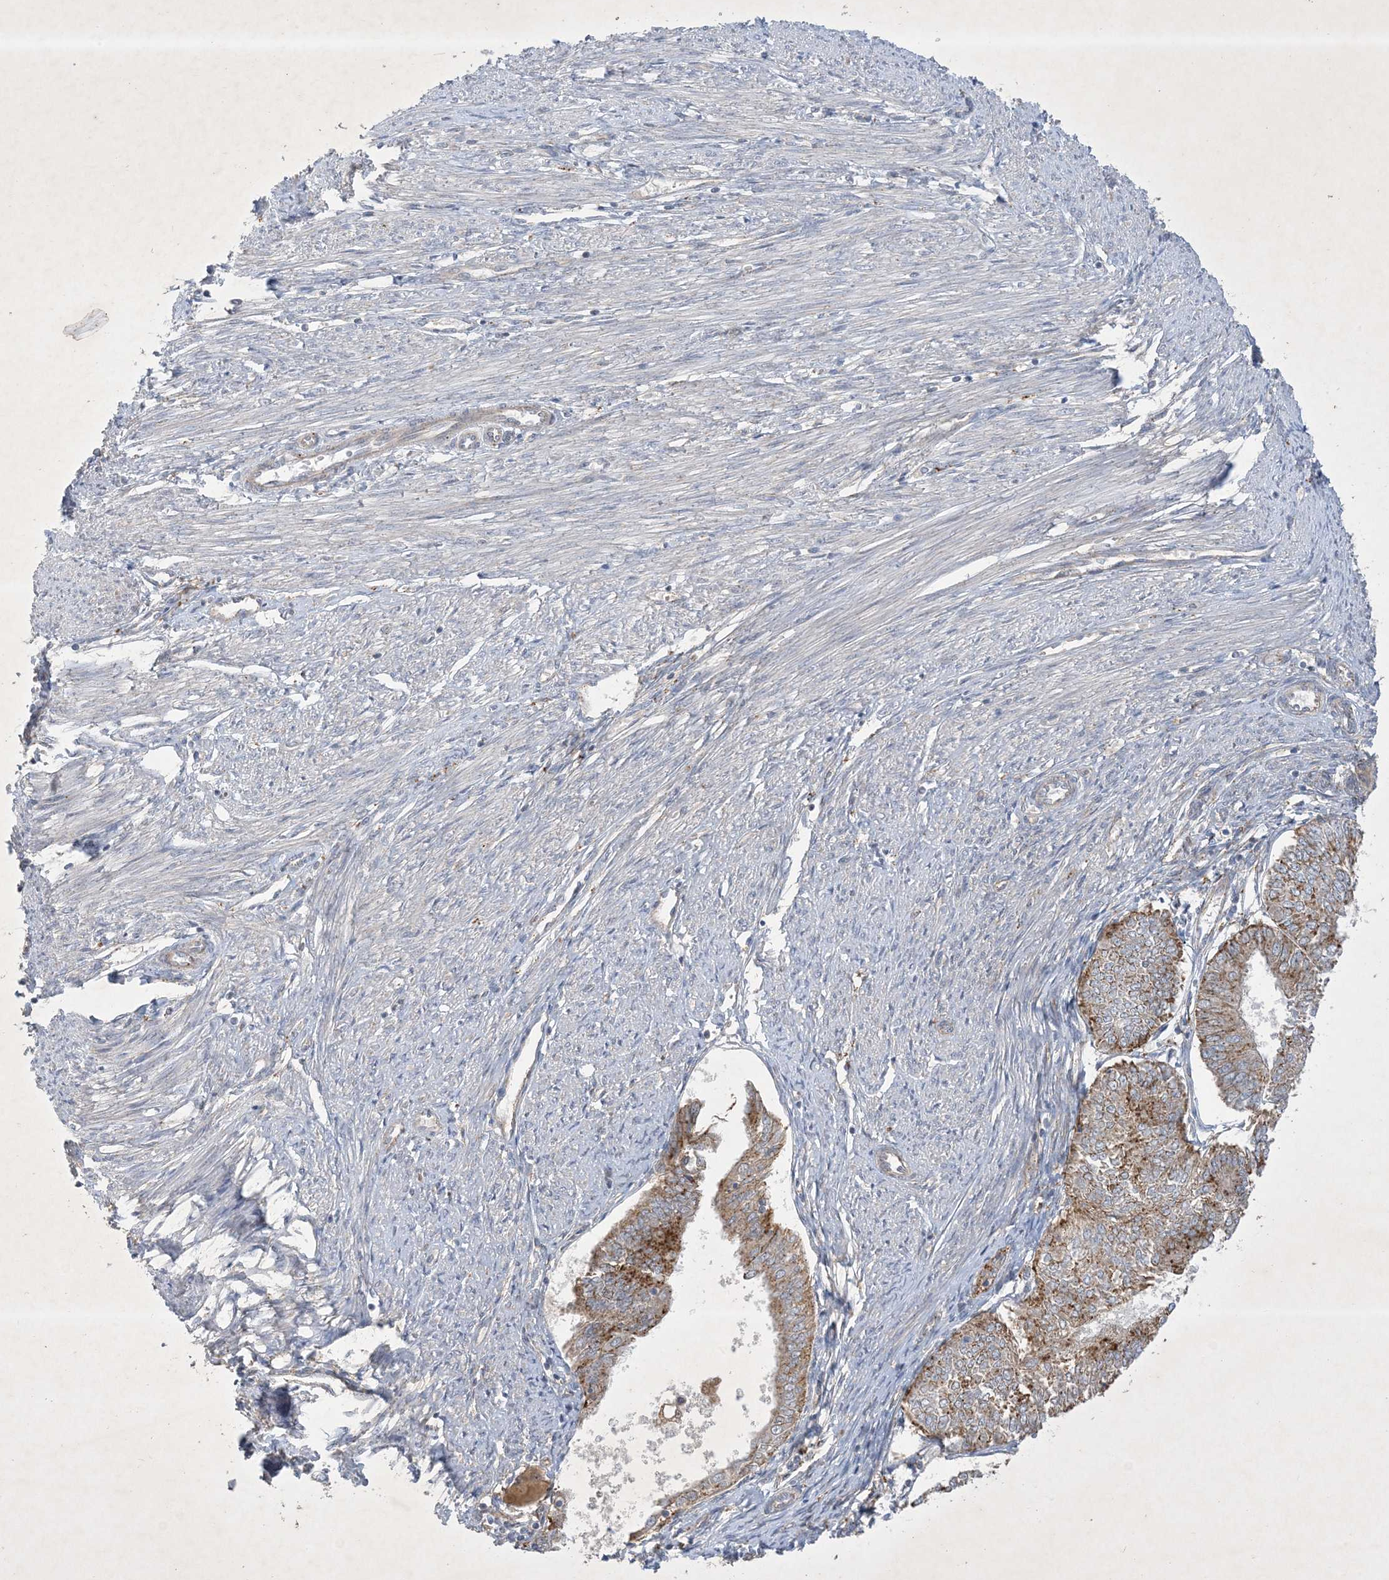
{"staining": {"intensity": "moderate", "quantity": ">75%", "location": "cytoplasmic/membranous"}, "tissue": "endometrial cancer", "cell_type": "Tumor cells", "image_type": "cancer", "snomed": [{"axis": "morphology", "description": "Adenocarcinoma, NOS"}, {"axis": "topography", "description": "Endometrium"}], "caption": "Immunohistochemistry of adenocarcinoma (endometrial) demonstrates medium levels of moderate cytoplasmic/membranous staining in approximately >75% of tumor cells.", "gene": "MRPS18A", "patient": {"sex": "female", "age": 58}}